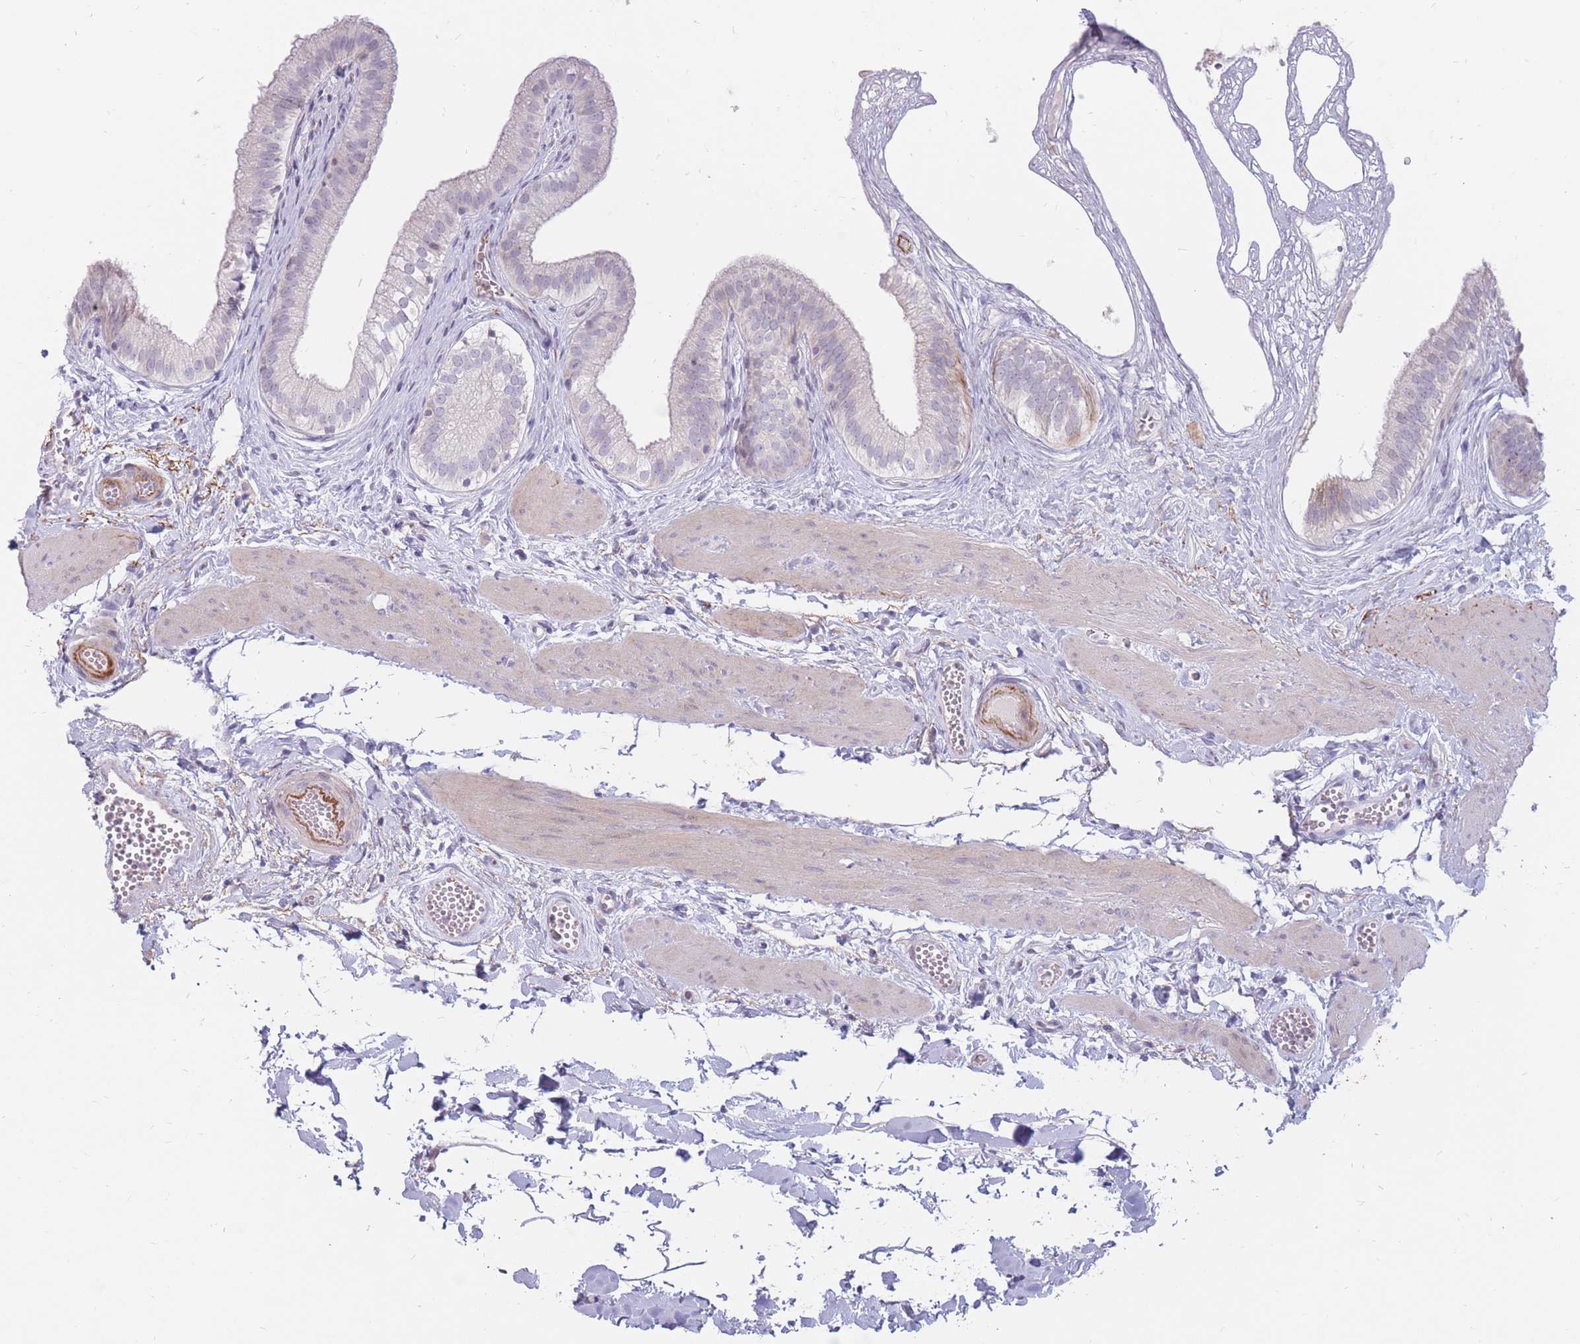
{"staining": {"intensity": "negative", "quantity": "none", "location": "none"}, "tissue": "gallbladder", "cell_type": "Glandular cells", "image_type": "normal", "snomed": [{"axis": "morphology", "description": "Normal tissue, NOS"}, {"axis": "topography", "description": "Gallbladder"}], "caption": "Immunohistochemical staining of benign human gallbladder reveals no significant positivity in glandular cells.", "gene": "PTGDR", "patient": {"sex": "female", "age": 54}}